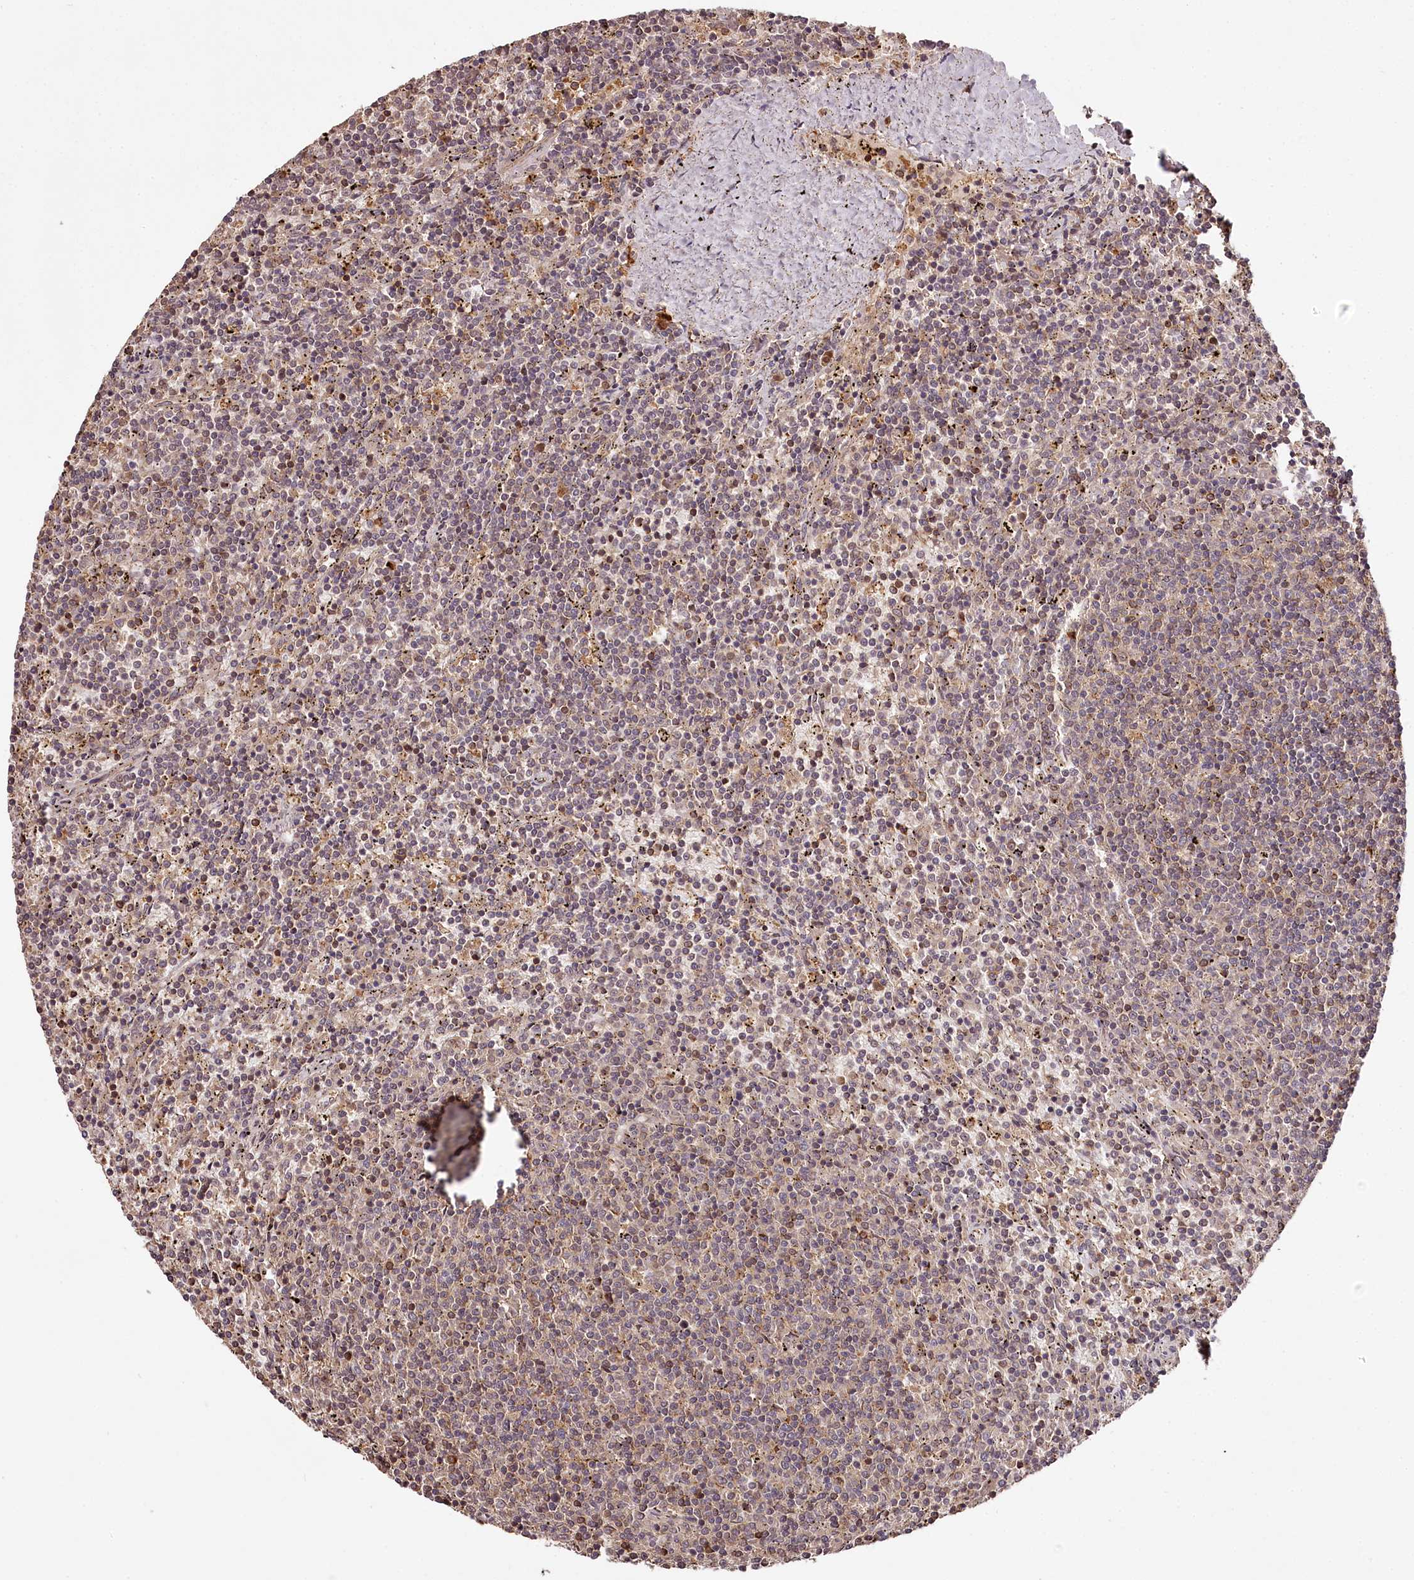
{"staining": {"intensity": "weak", "quantity": "<25%", "location": "cytoplasmic/membranous"}, "tissue": "lymphoma", "cell_type": "Tumor cells", "image_type": "cancer", "snomed": [{"axis": "morphology", "description": "Malignant lymphoma, non-Hodgkin's type, Low grade"}, {"axis": "topography", "description": "Spleen"}], "caption": "There is no significant staining in tumor cells of lymphoma.", "gene": "TTC12", "patient": {"sex": "female", "age": 50}}